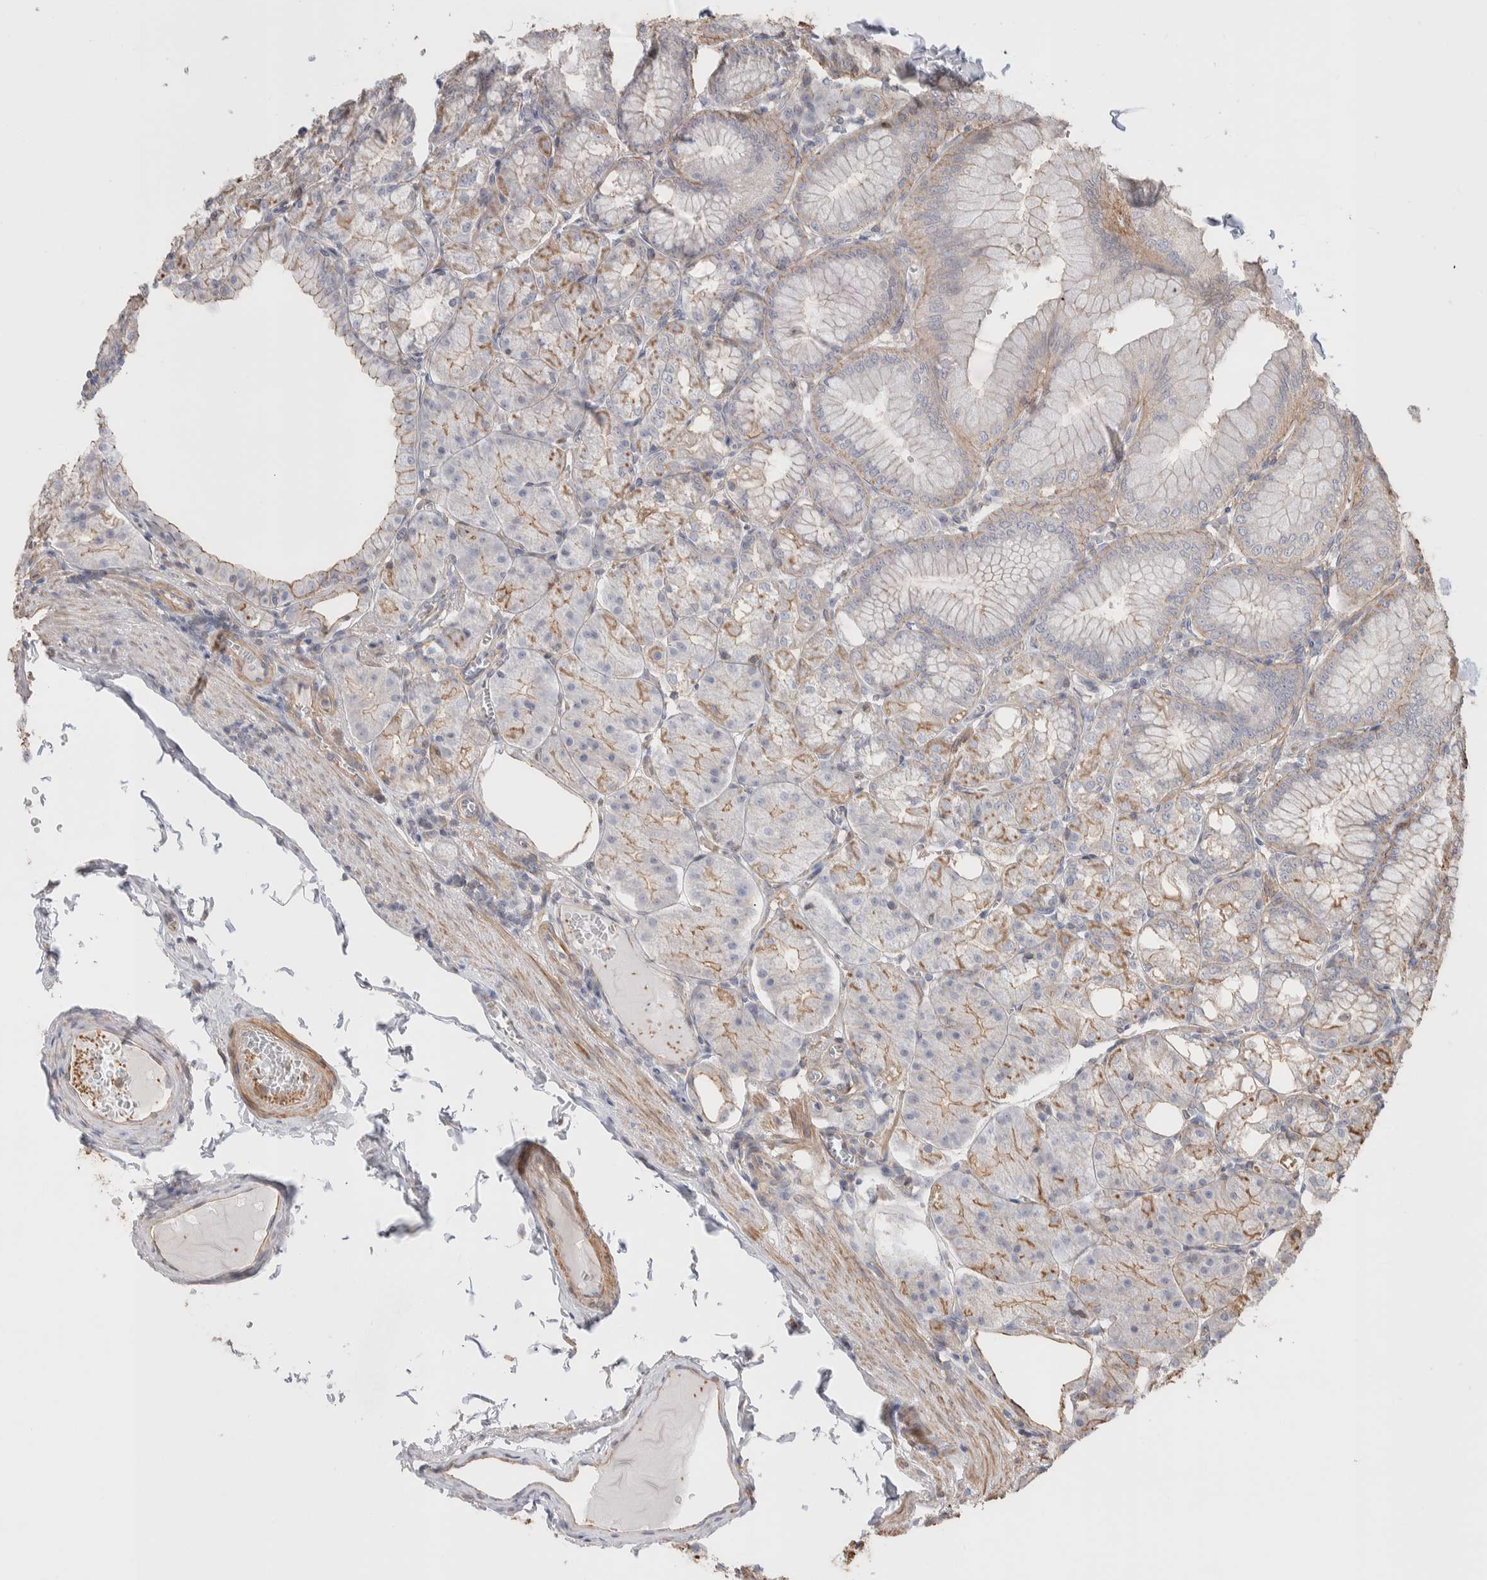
{"staining": {"intensity": "moderate", "quantity": "25%-75%", "location": "cytoplasmic/membranous"}, "tissue": "stomach", "cell_type": "Glandular cells", "image_type": "normal", "snomed": [{"axis": "morphology", "description": "Normal tissue, NOS"}, {"axis": "topography", "description": "Stomach, lower"}], "caption": "Protein analysis of normal stomach exhibits moderate cytoplasmic/membranous positivity in approximately 25%-75% of glandular cells. (DAB = brown stain, brightfield microscopy at high magnification).", "gene": "ZNF704", "patient": {"sex": "male", "age": 71}}